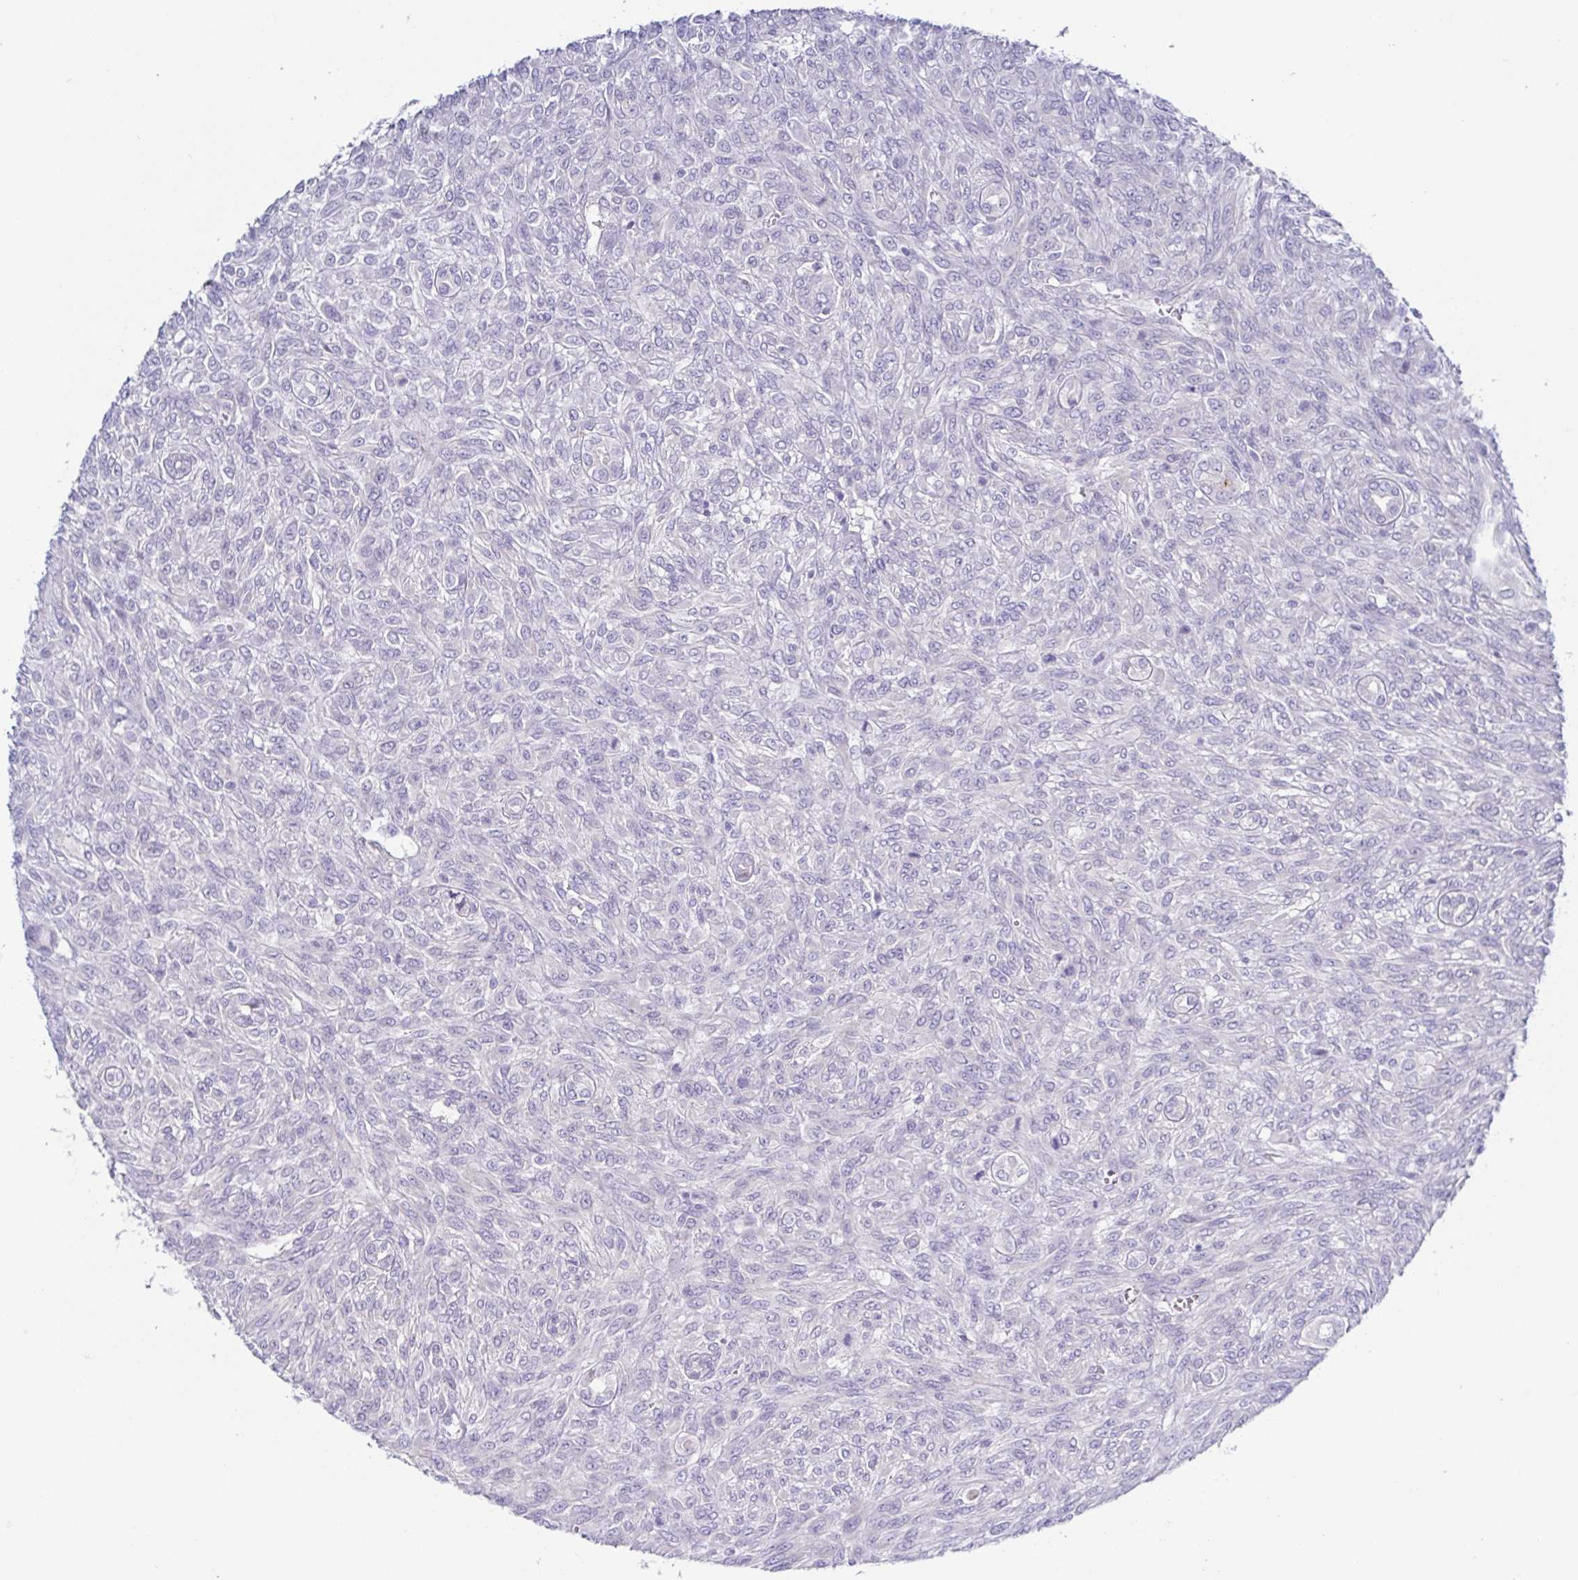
{"staining": {"intensity": "negative", "quantity": "none", "location": "none"}, "tissue": "renal cancer", "cell_type": "Tumor cells", "image_type": "cancer", "snomed": [{"axis": "morphology", "description": "Adenocarcinoma, NOS"}, {"axis": "topography", "description": "Kidney"}], "caption": "The micrograph shows no significant staining in tumor cells of adenocarcinoma (renal).", "gene": "HTR2A", "patient": {"sex": "male", "age": 58}}